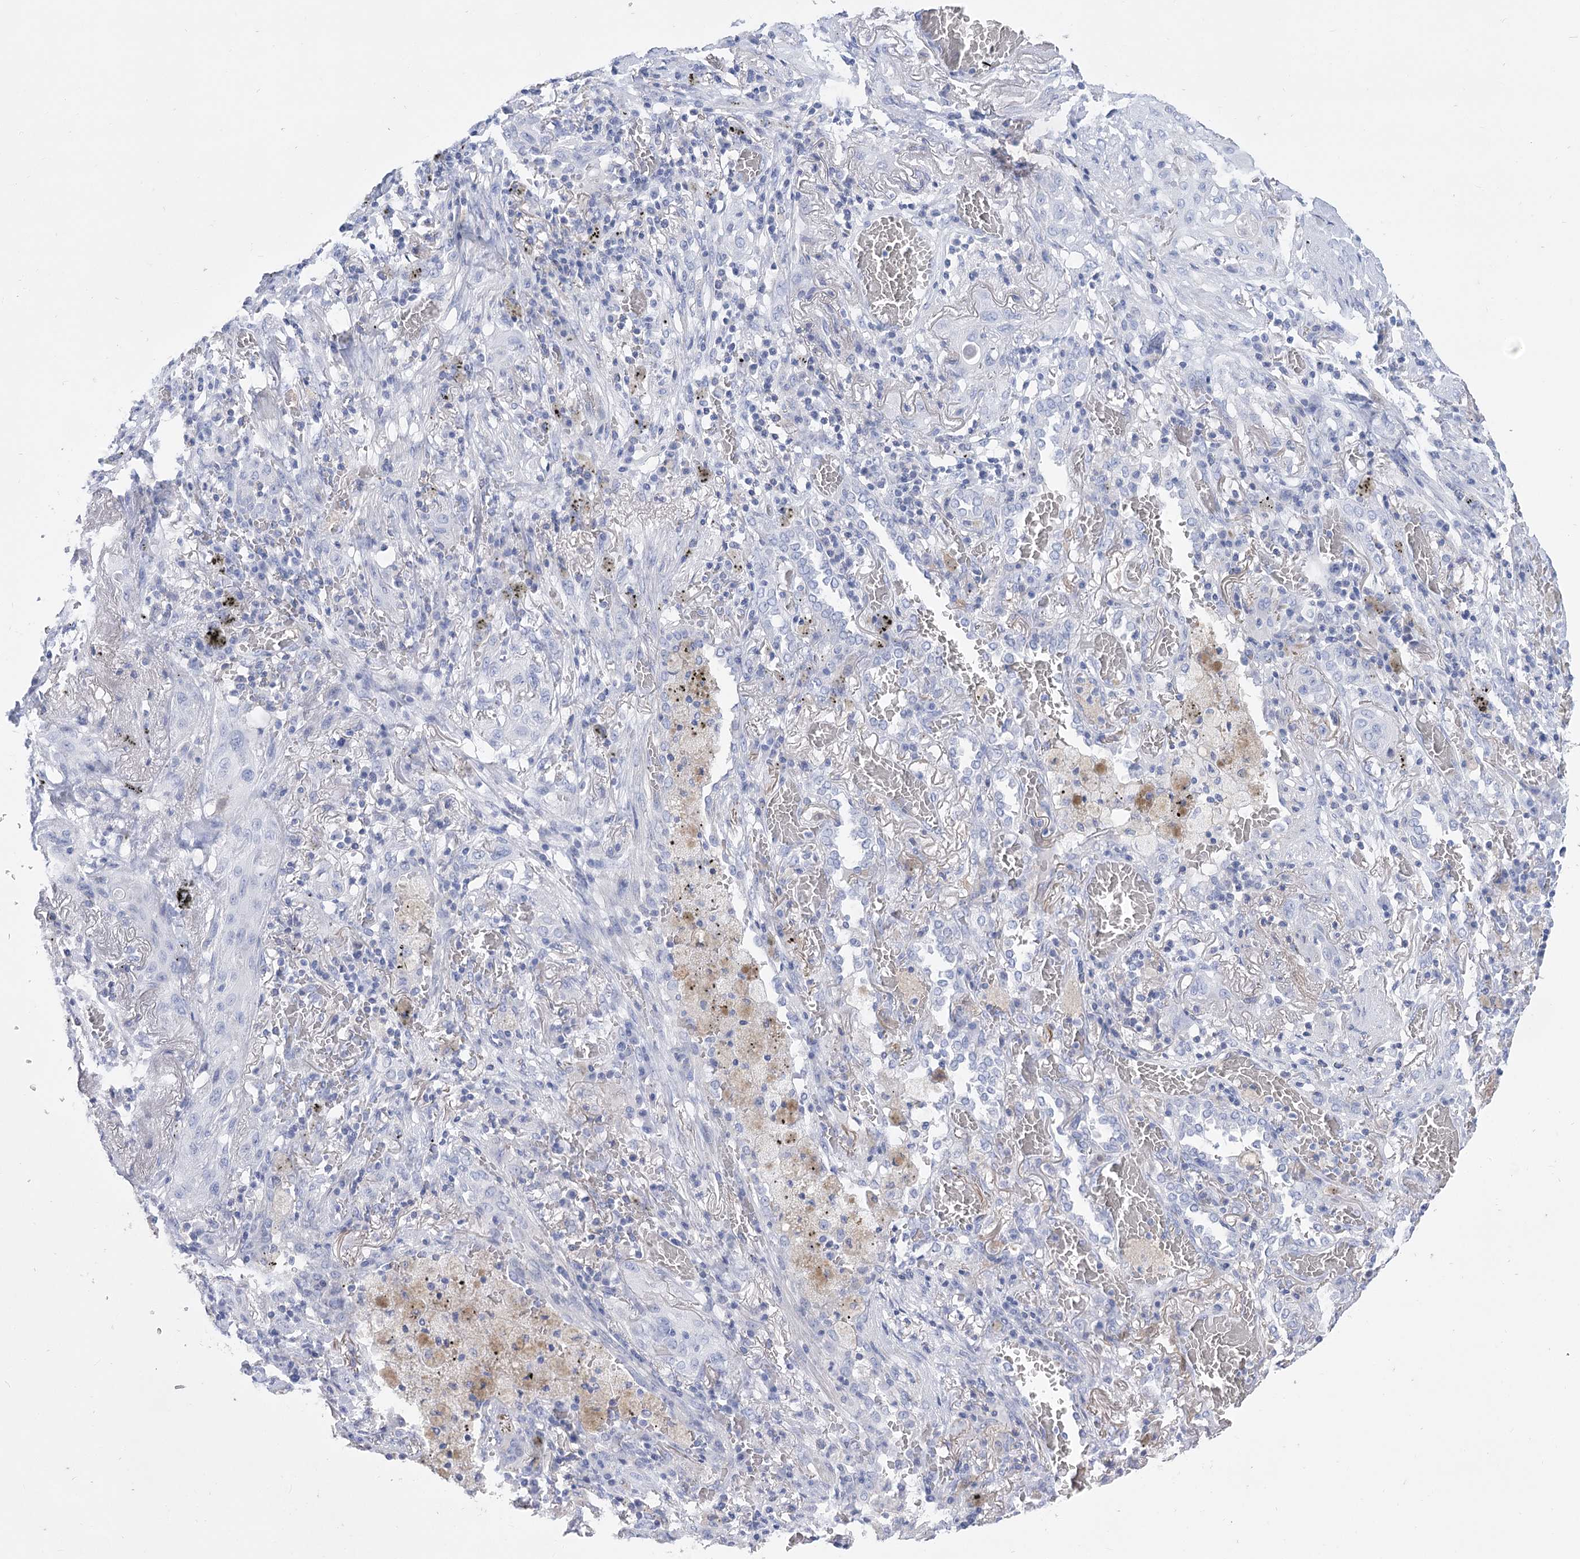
{"staining": {"intensity": "negative", "quantity": "none", "location": "none"}, "tissue": "lung cancer", "cell_type": "Tumor cells", "image_type": "cancer", "snomed": [{"axis": "morphology", "description": "Squamous cell carcinoma, NOS"}, {"axis": "topography", "description": "Lung"}], "caption": "High power microscopy histopathology image of an immunohistochemistry photomicrograph of squamous cell carcinoma (lung), revealing no significant staining in tumor cells.", "gene": "PCDHA1", "patient": {"sex": "female", "age": 47}}